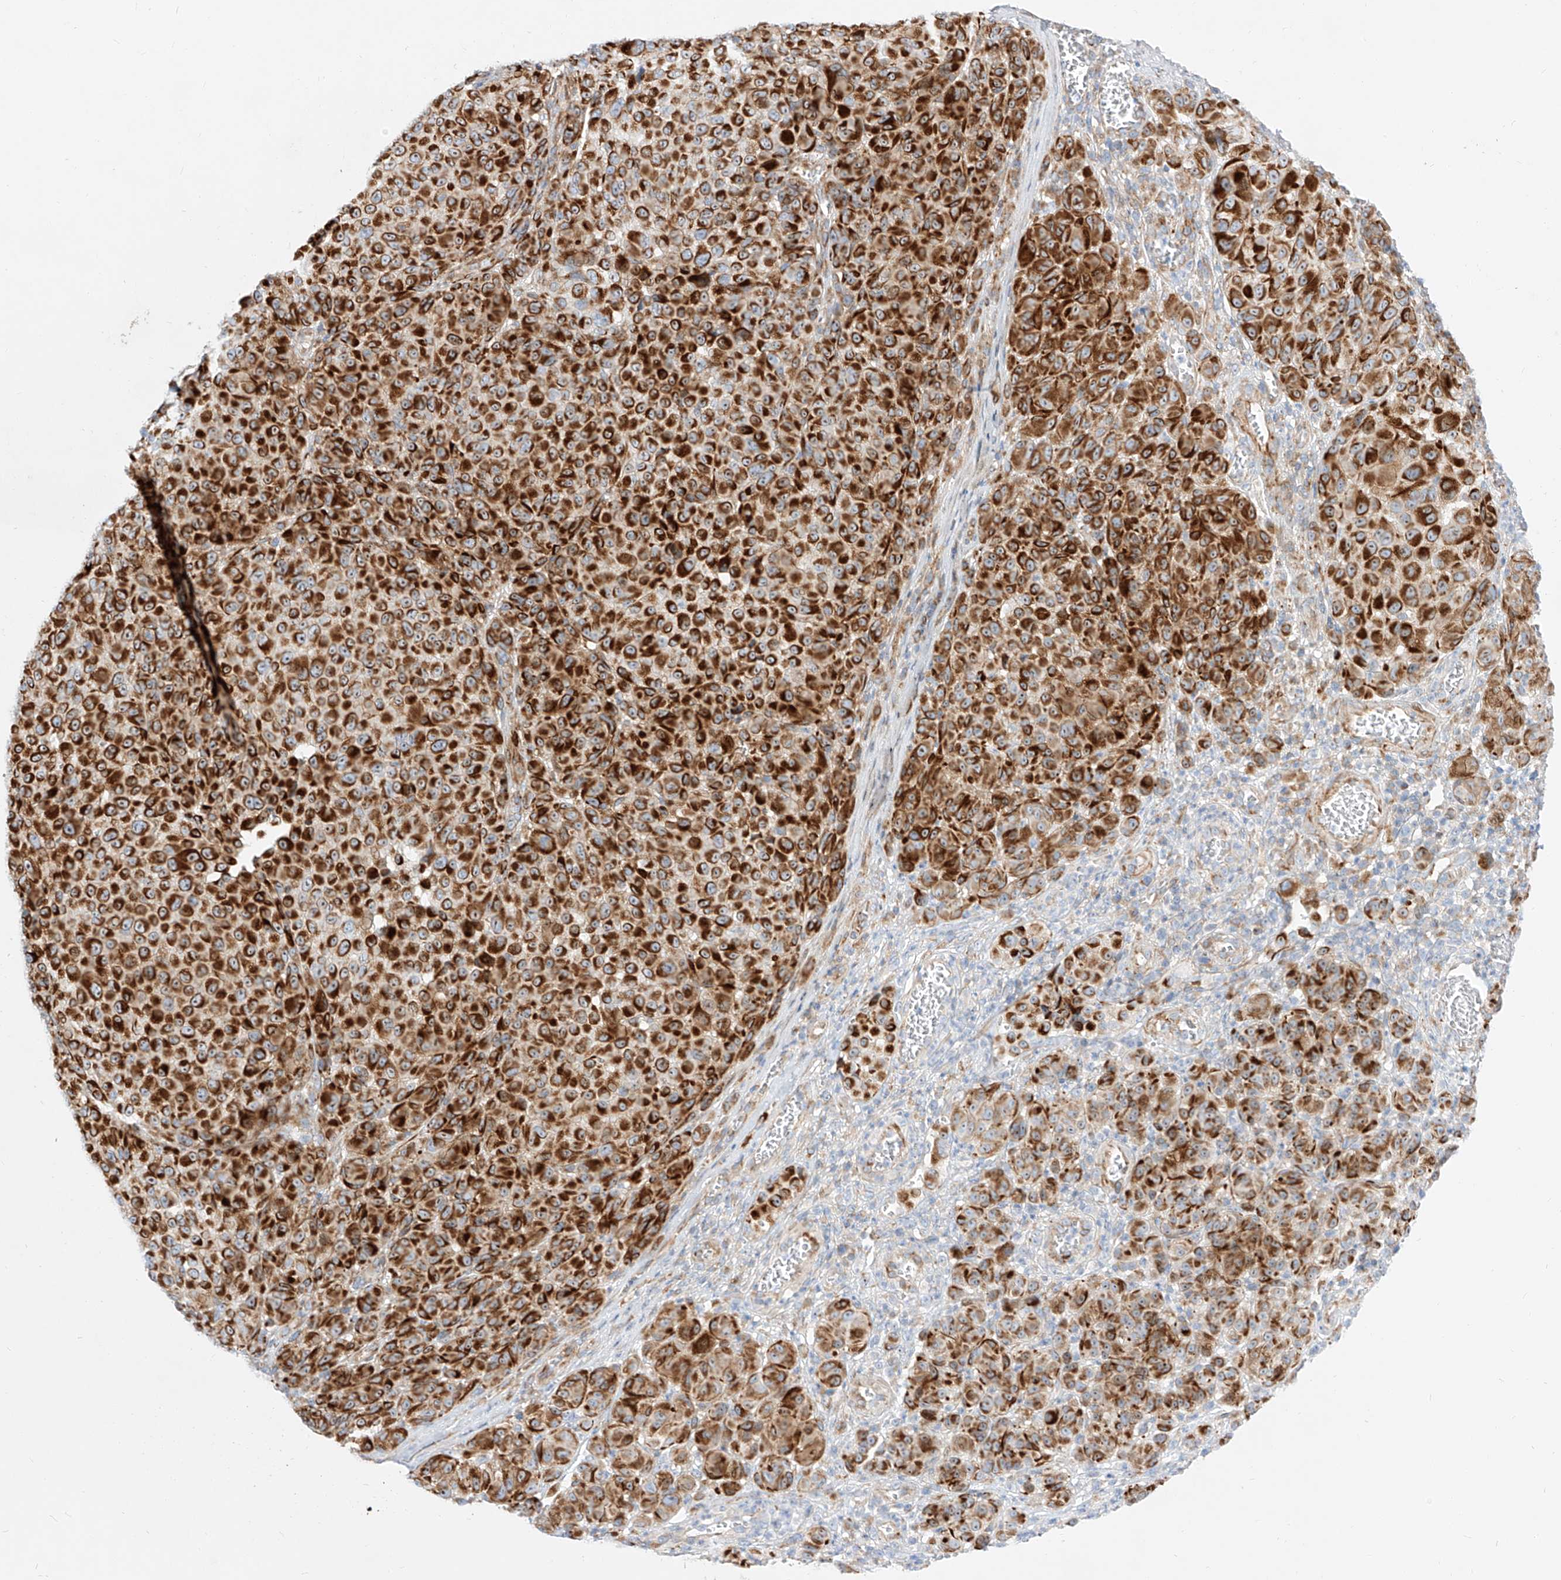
{"staining": {"intensity": "strong", "quantity": ">75%", "location": "cytoplasmic/membranous"}, "tissue": "melanoma", "cell_type": "Tumor cells", "image_type": "cancer", "snomed": [{"axis": "morphology", "description": "Malignant melanoma, NOS"}, {"axis": "topography", "description": "Skin"}], "caption": "Malignant melanoma stained with DAB IHC shows high levels of strong cytoplasmic/membranous staining in about >75% of tumor cells.", "gene": "CST9", "patient": {"sex": "male", "age": 73}}